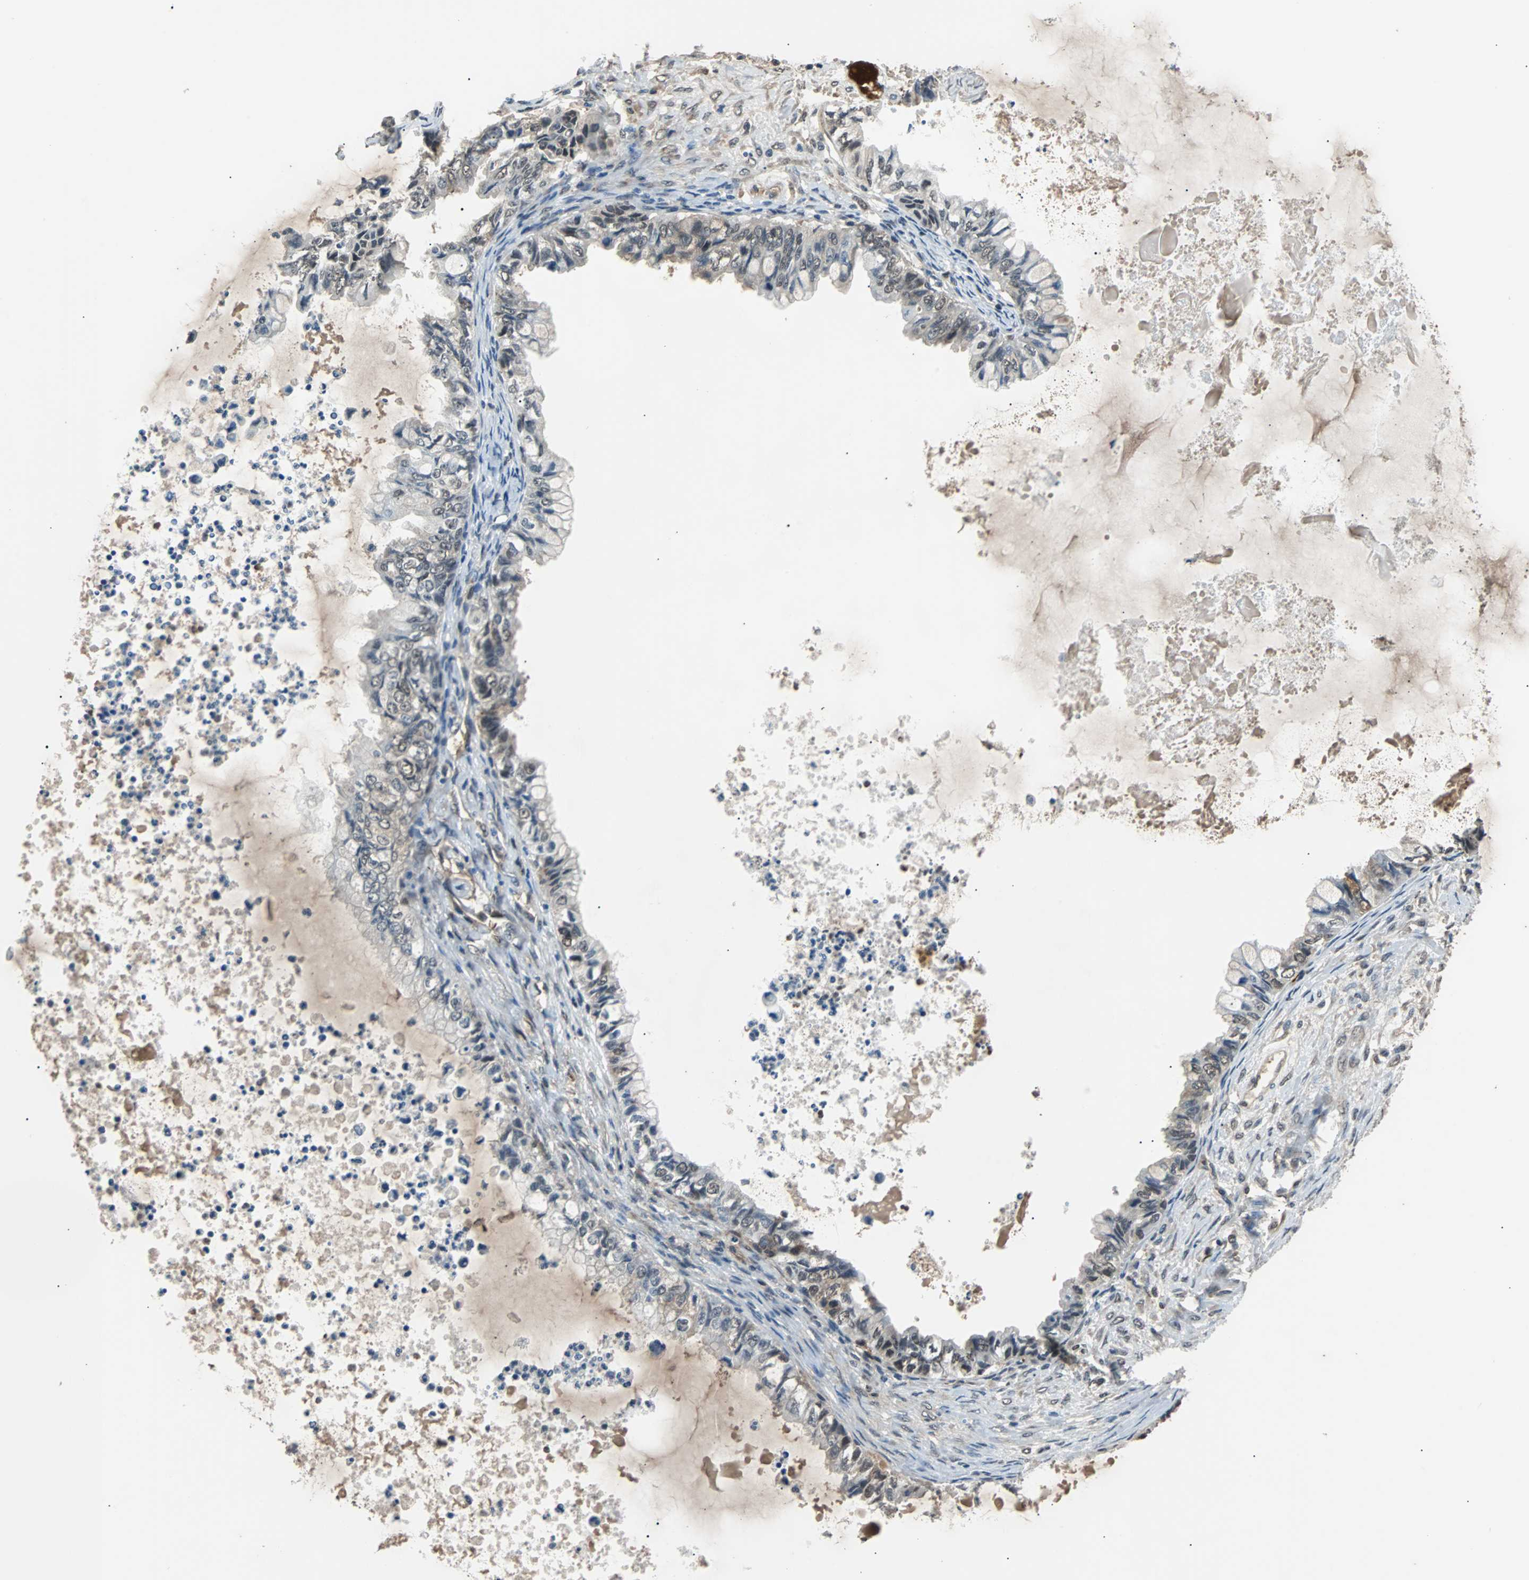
{"staining": {"intensity": "weak", "quantity": "<25%", "location": "cytoplasmic/membranous"}, "tissue": "ovarian cancer", "cell_type": "Tumor cells", "image_type": "cancer", "snomed": [{"axis": "morphology", "description": "Cystadenocarcinoma, mucinous, NOS"}, {"axis": "topography", "description": "Ovary"}], "caption": "IHC histopathology image of neoplastic tissue: human mucinous cystadenocarcinoma (ovarian) stained with DAB (3,3'-diaminobenzidine) reveals no significant protein positivity in tumor cells.", "gene": "PHC1", "patient": {"sex": "female", "age": 80}}